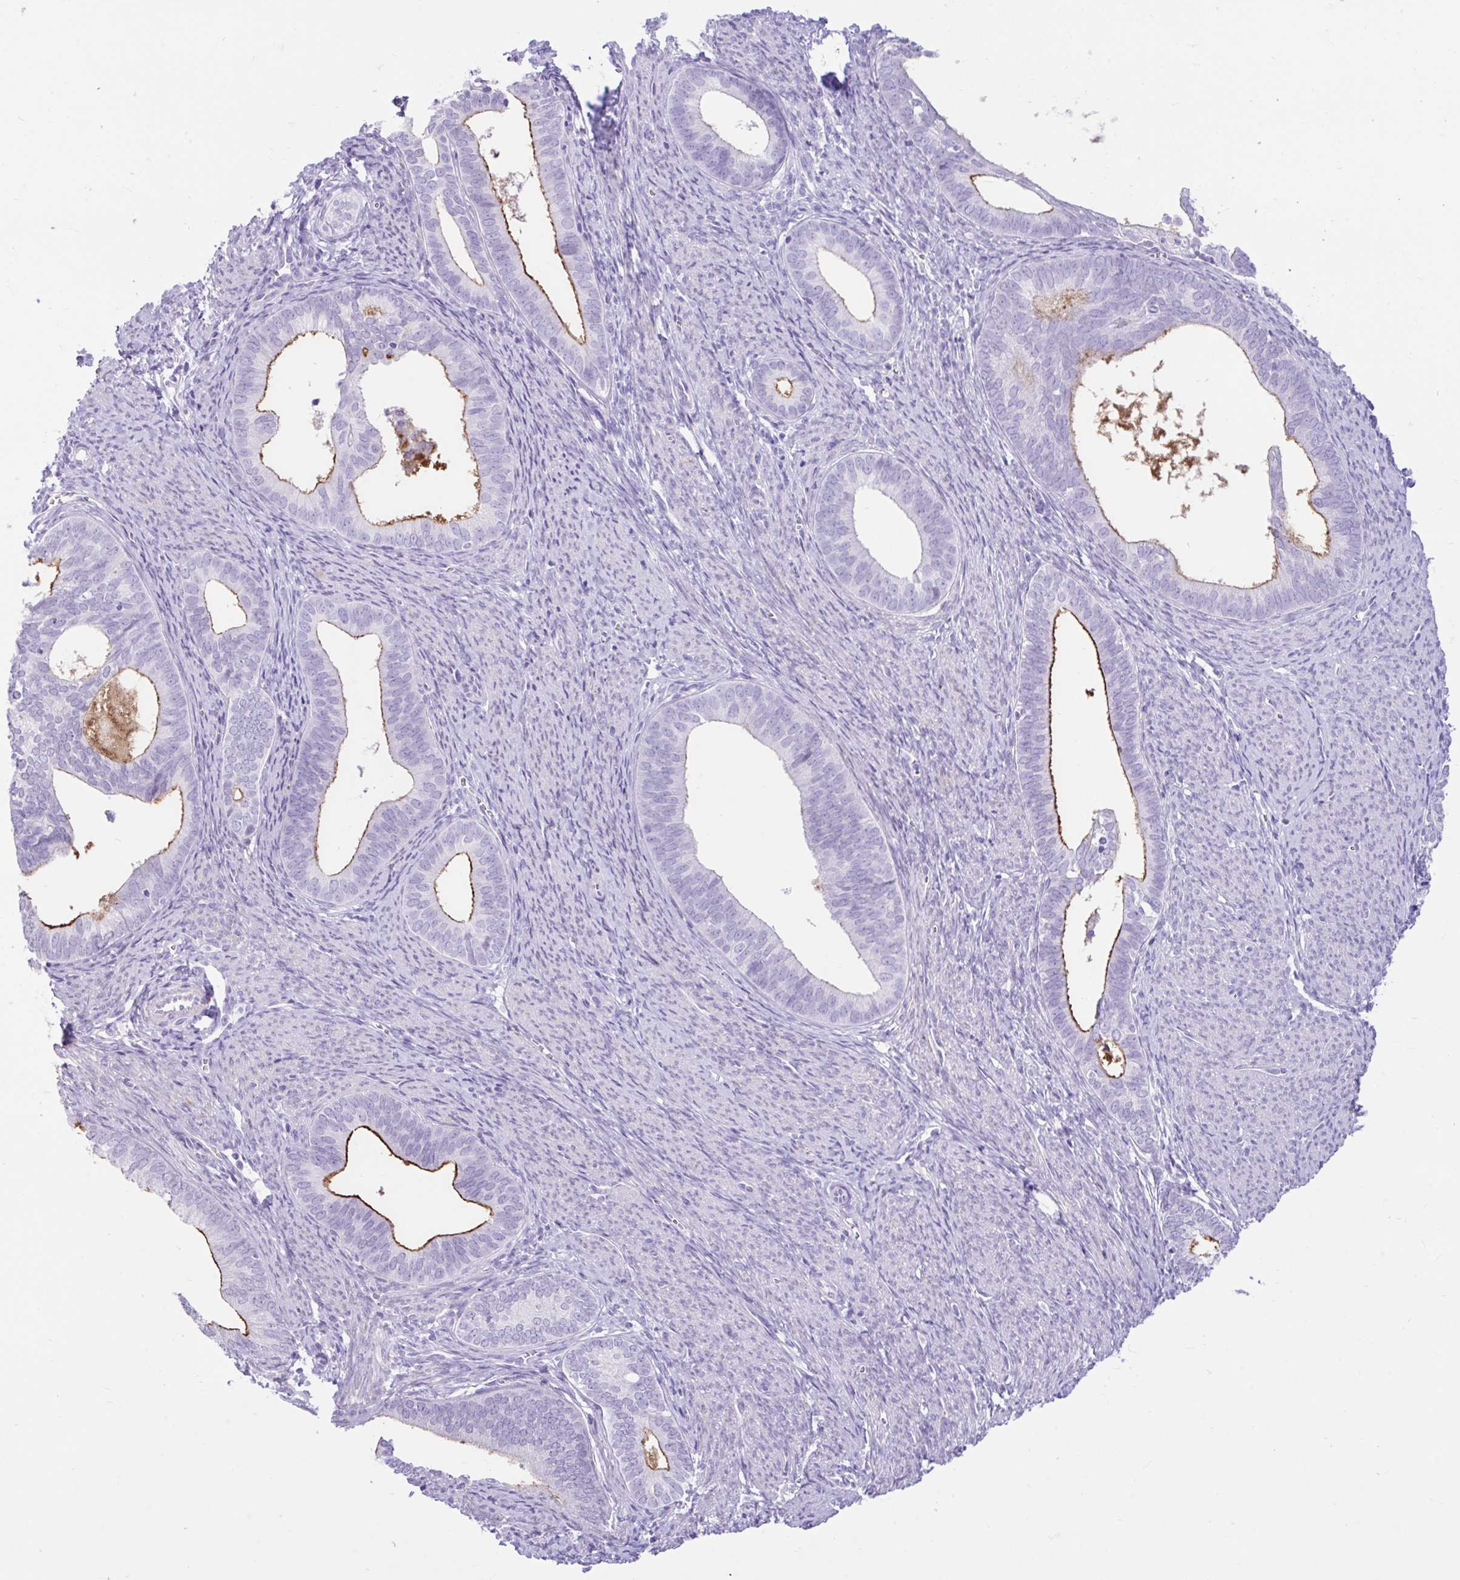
{"staining": {"intensity": "strong", "quantity": "<25%", "location": "cytoplasmic/membranous"}, "tissue": "endometrial cancer", "cell_type": "Tumor cells", "image_type": "cancer", "snomed": [{"axis": "morphology", "description": "Adenocarcinoma, NOS"}, {"axis": "topography", "description": "Endometrium"}], "caption": "There is medium levels of strong cytoplasmic/membranous staining in tumor cells of adenocarcinoma (endometrial), as demonstrated by immunohistochemical staining (brown color).", "gene": "REEP1", "patient": {"sex": "female", "age": 75}}